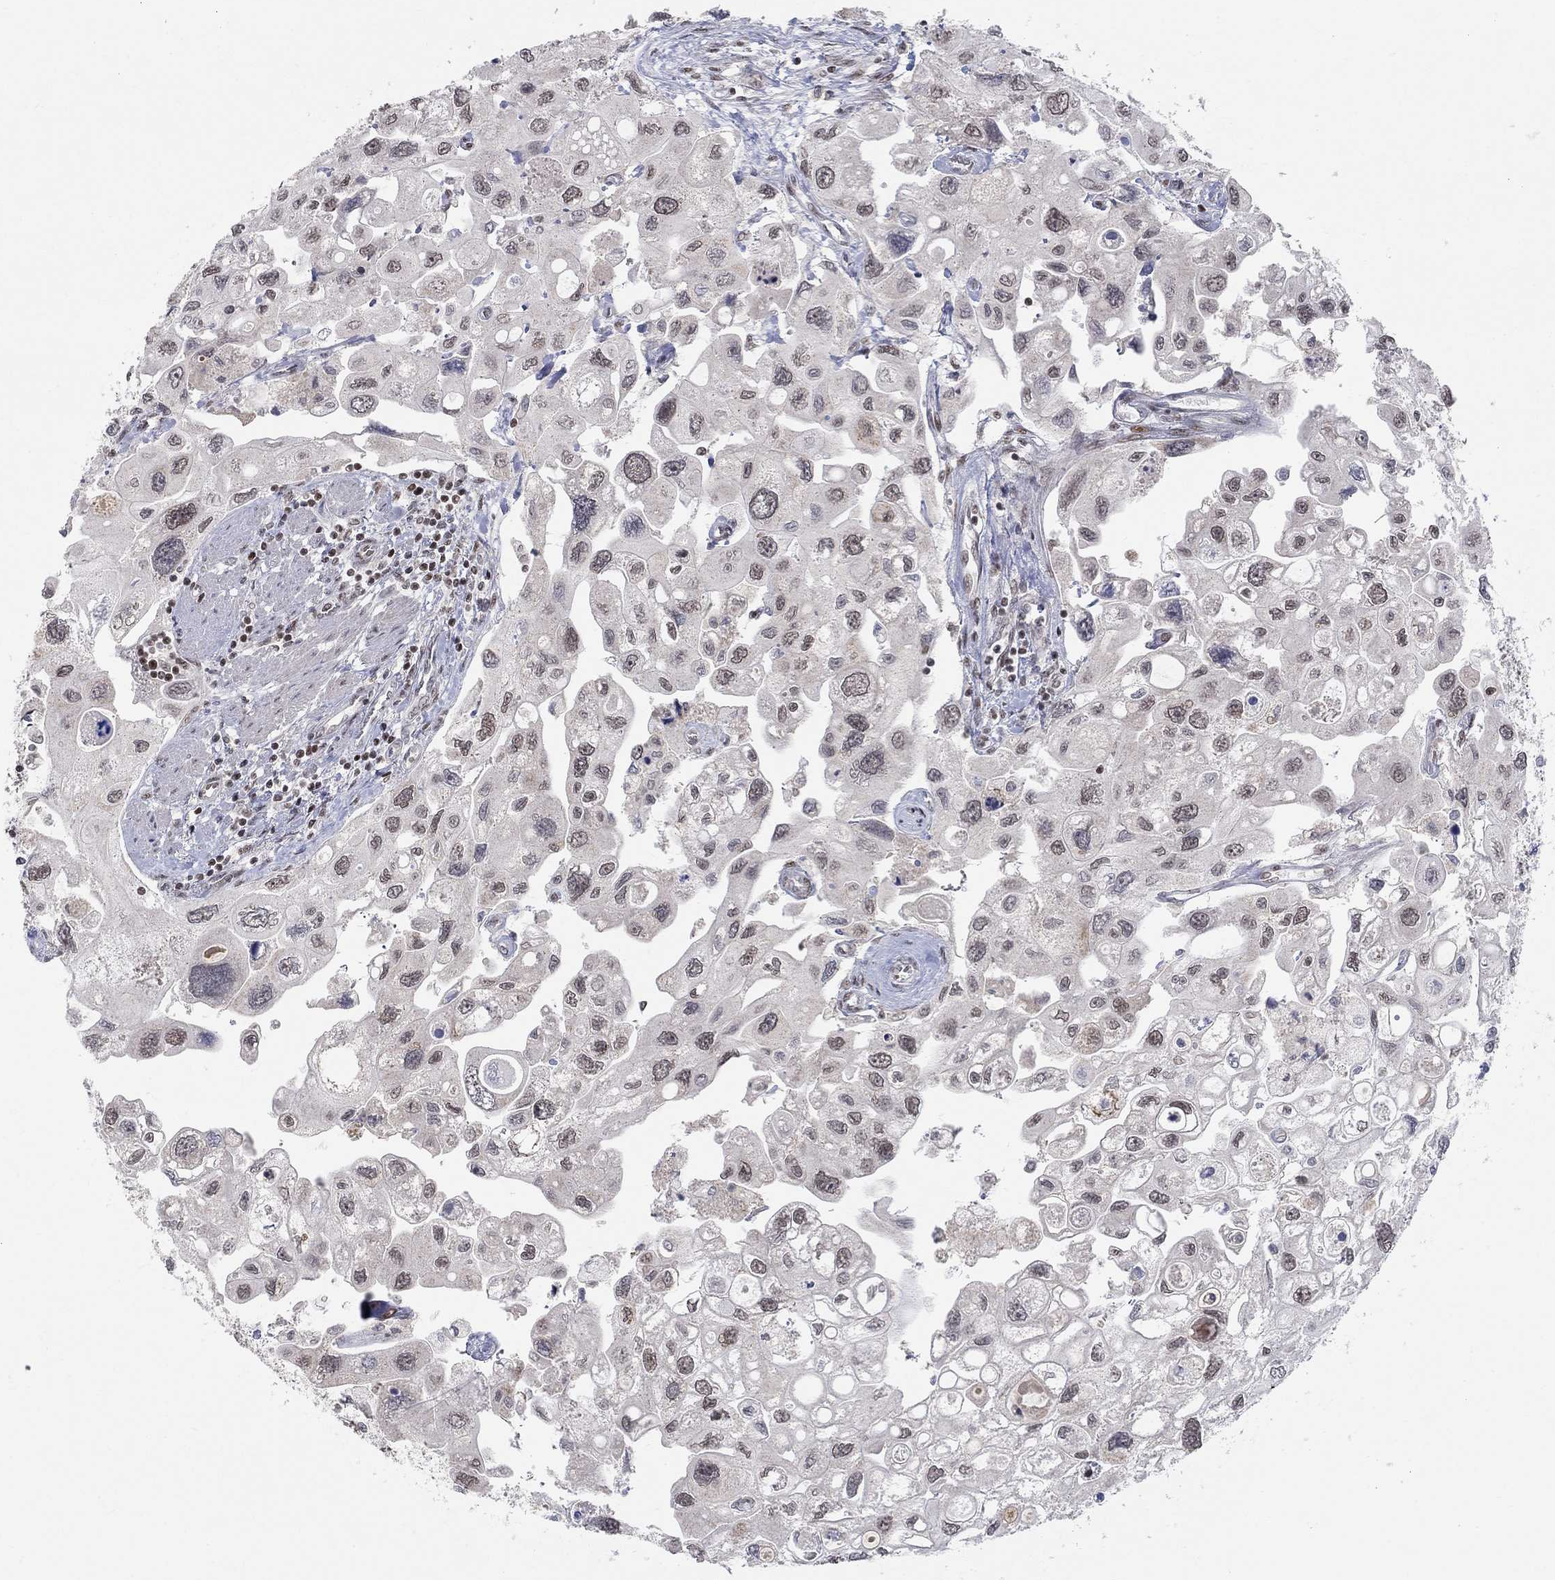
{"staining": {"intensity": "moderate", "quantity": "<25%", "location": "nuclear"}, "tissue": "urothelial cancer", "cell_type": "Tumor cells", "image_type": "cancer", "snomed": [{"axis": "morphology", "description": "Urothelial carcinoma, High grade"}, {"axis": "topography", "description": "Urinary bladder"}], "caption": "High-grade urothelial carcinoma tissue demonstrates moderate nuclear positivity in approximately <25% of tumor cells, visualized by immunohistochemistry. The protein is stained brown, and the nuclei are stained in blue (DAB (3,3'-diaminobenzidine) IHC with brightfield microscopy, high magnification).", "gene": "KLF12", "patient": {"sex": "male", "age": 59}}